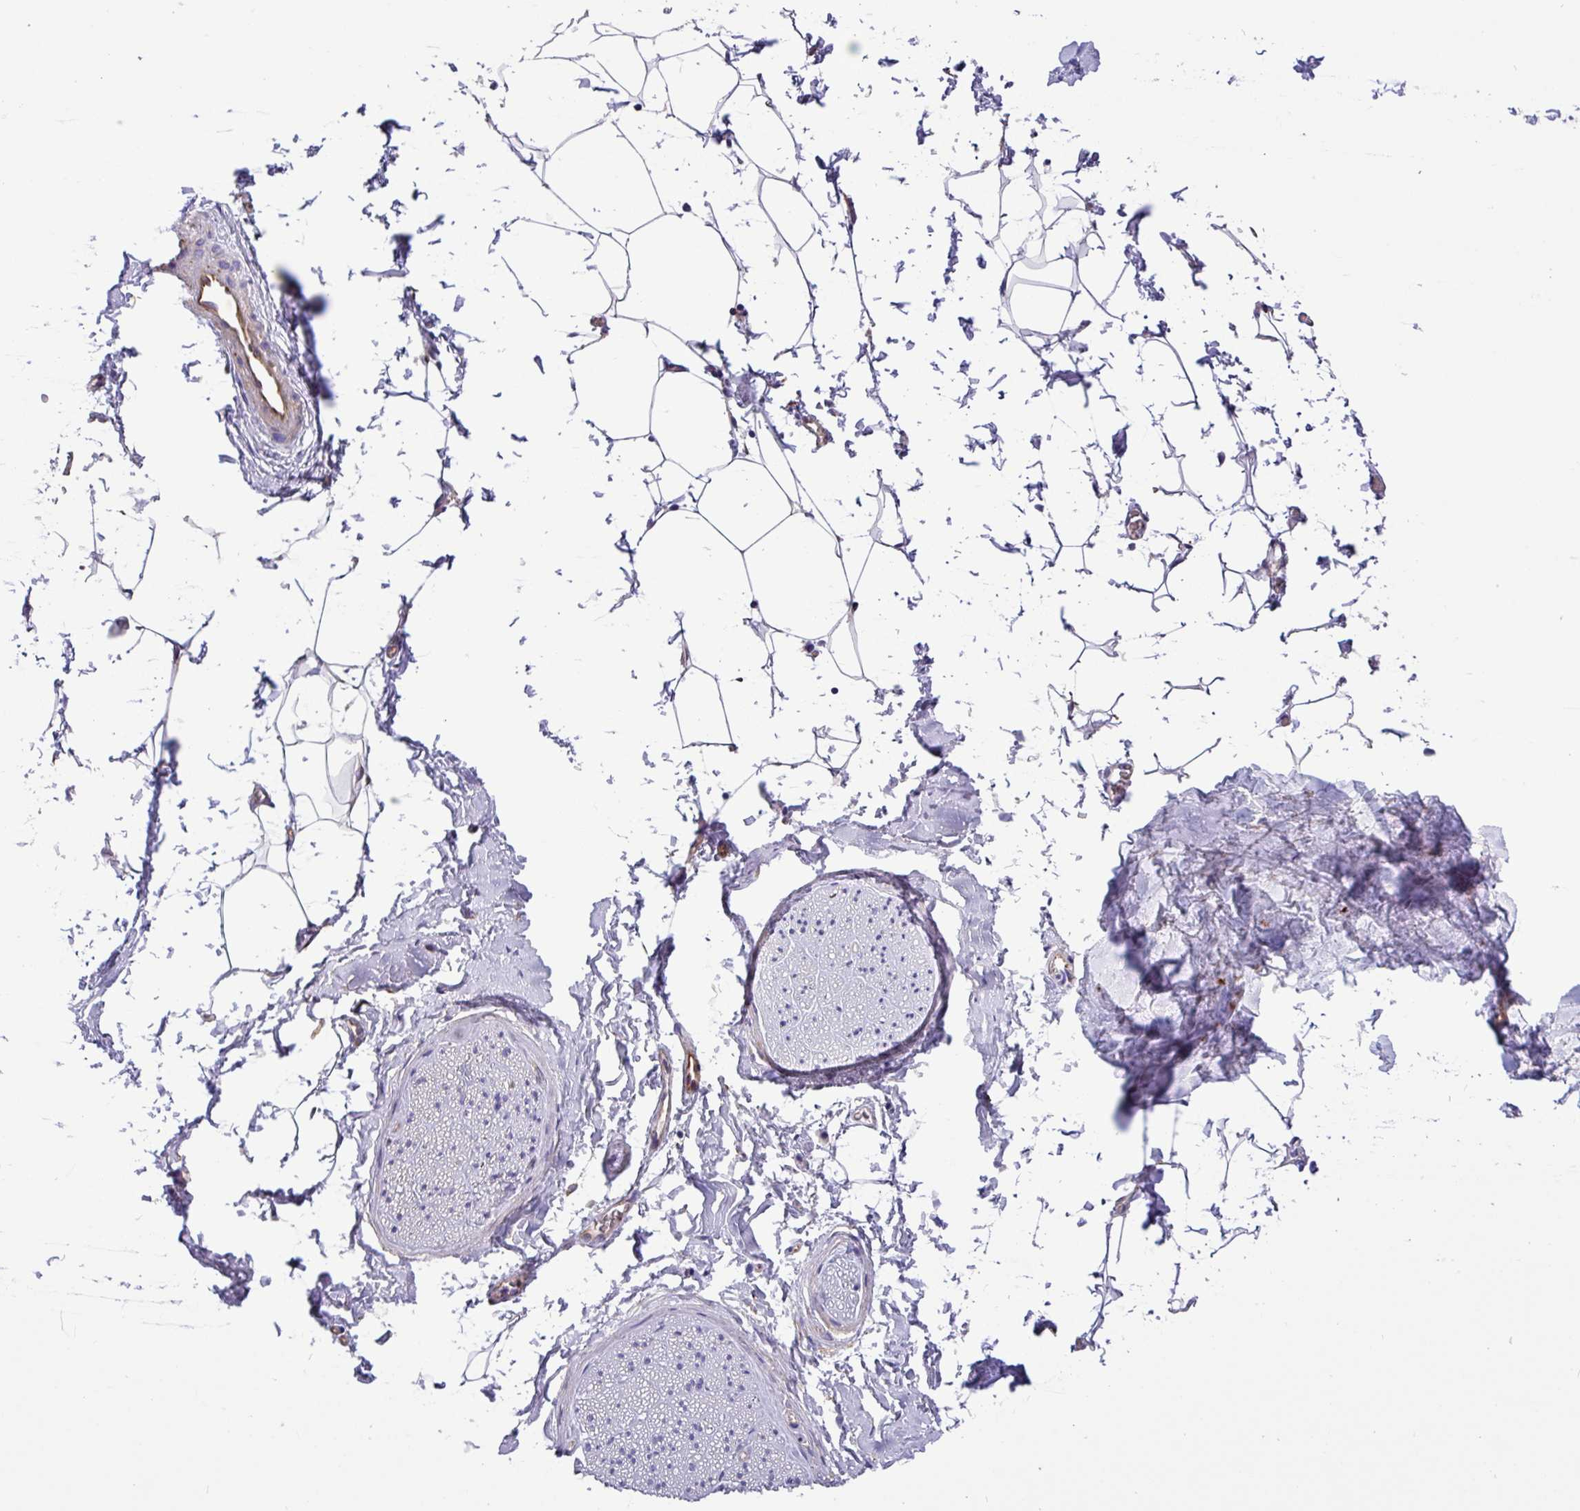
{"staining": {"intensity": "negative", "quantity": "none", "location": "none"}, "tissue": "adipose tissue", "cell_type": "Adipocytes", "image_type": "normal", "snomed": [{"axis": "morphology", "description": "Normal tissue, NOS"}, {"axis": "morphology", "description": "Adenocarcinoma, High grade"}, {"axis": "topography", "description": "Prostate"}, {"axis": "topography", "description": "Peripheral nerve tissue"}], "caption": "A histopathology image of adipose tissue stained for a protein demonstrates no brown staining in adipocytes.", "gene": "MRM2", "patient": {"sex": "male", "age": 68}}